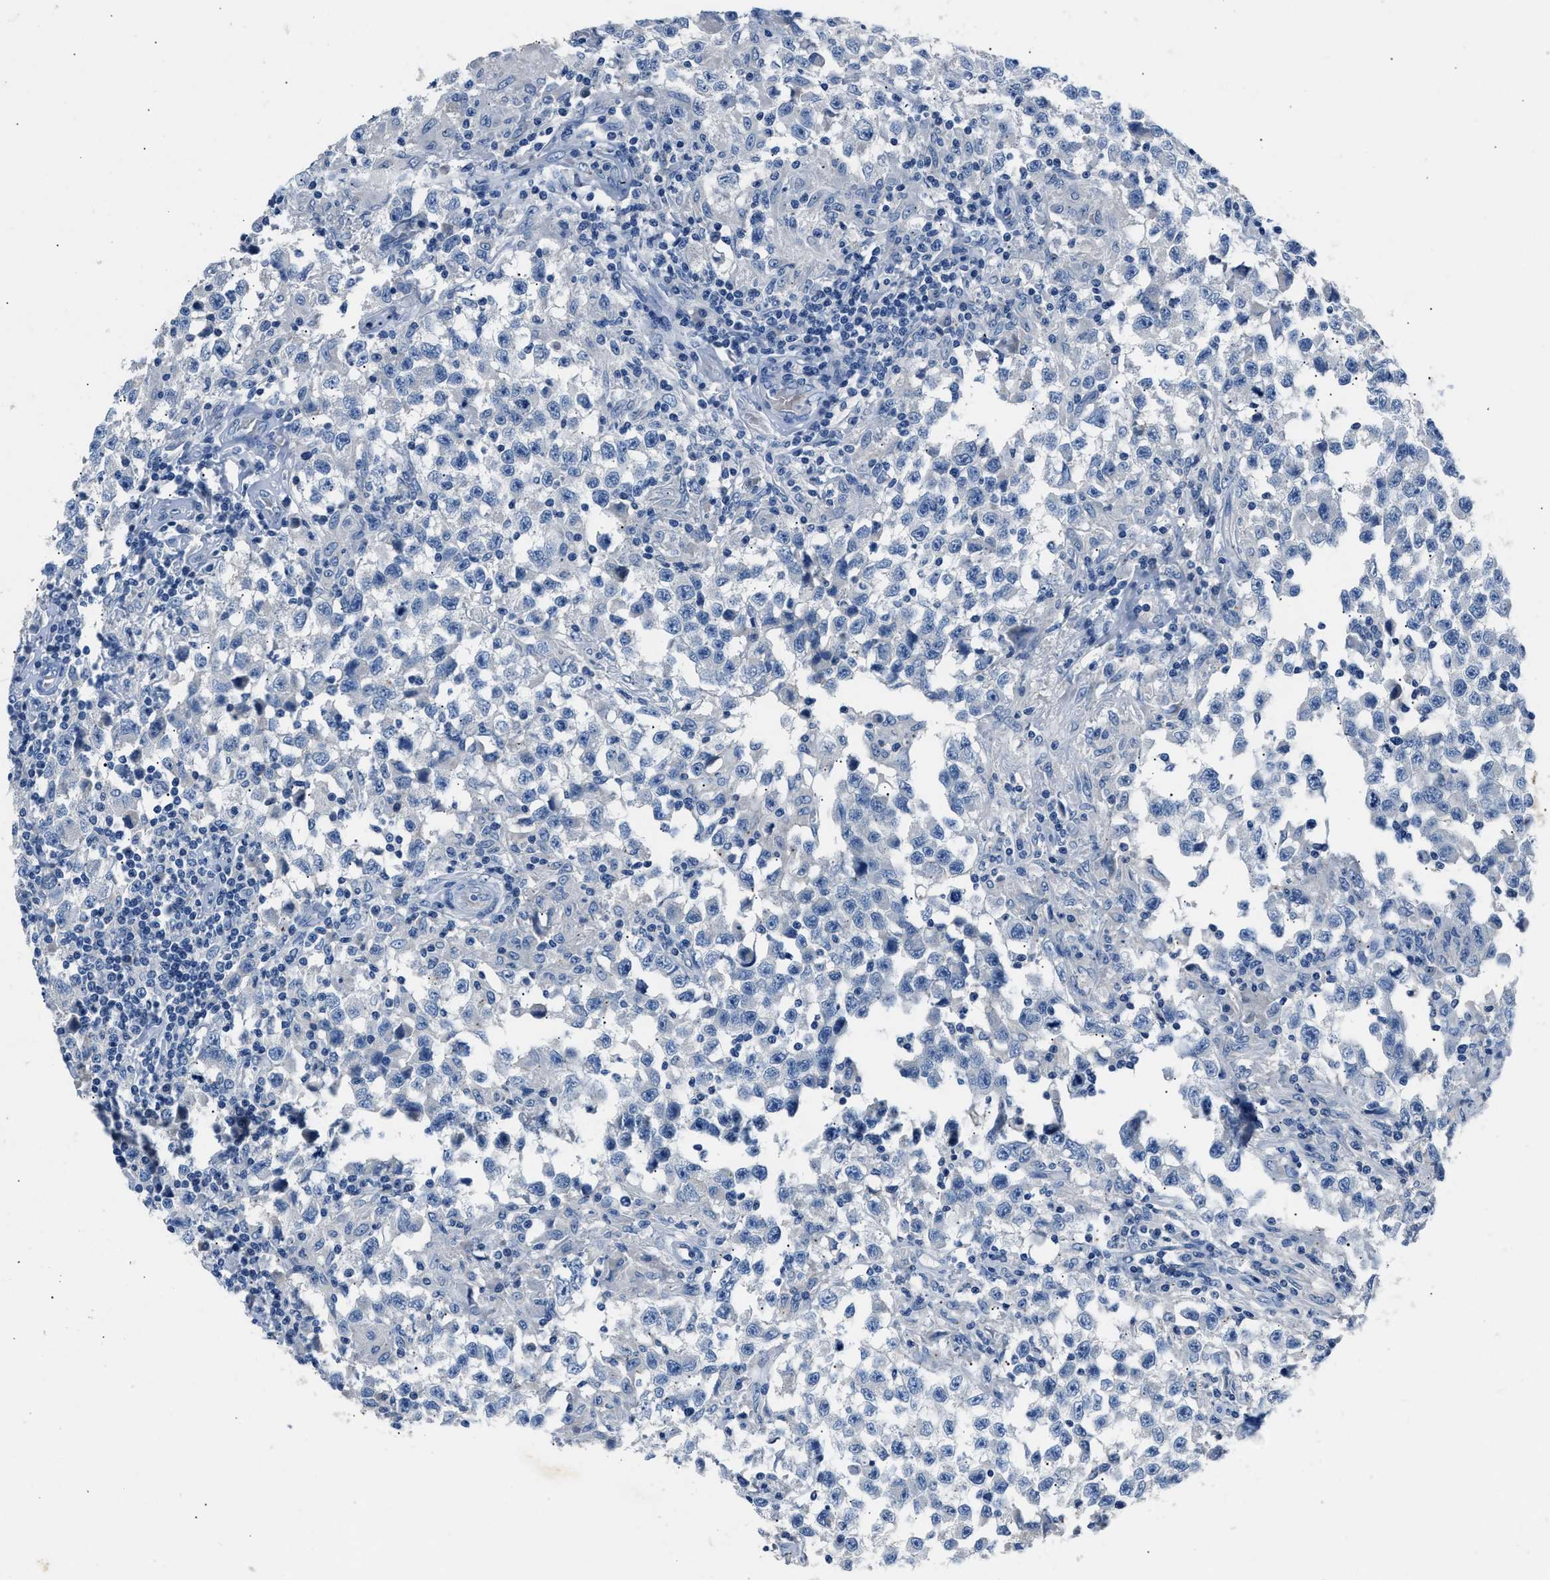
{"staining": {"intensity": "negative", "quantity": "none", "location": "none"}, "tissue": "testis cancer", "cell_type": "Tumor cells", "image_type": "cancer", "snomed": [{"axis": "morphology", "description": "Carcinoma, Embryonal, NOS"}, {"axis": "topography", "description": "Testis"}], "caption": "A histopathology image of human testis cancer is negative for staining in tumor cells.", "gene": "DNAAF5", "patient": {"sex": "male", "age": 21}}